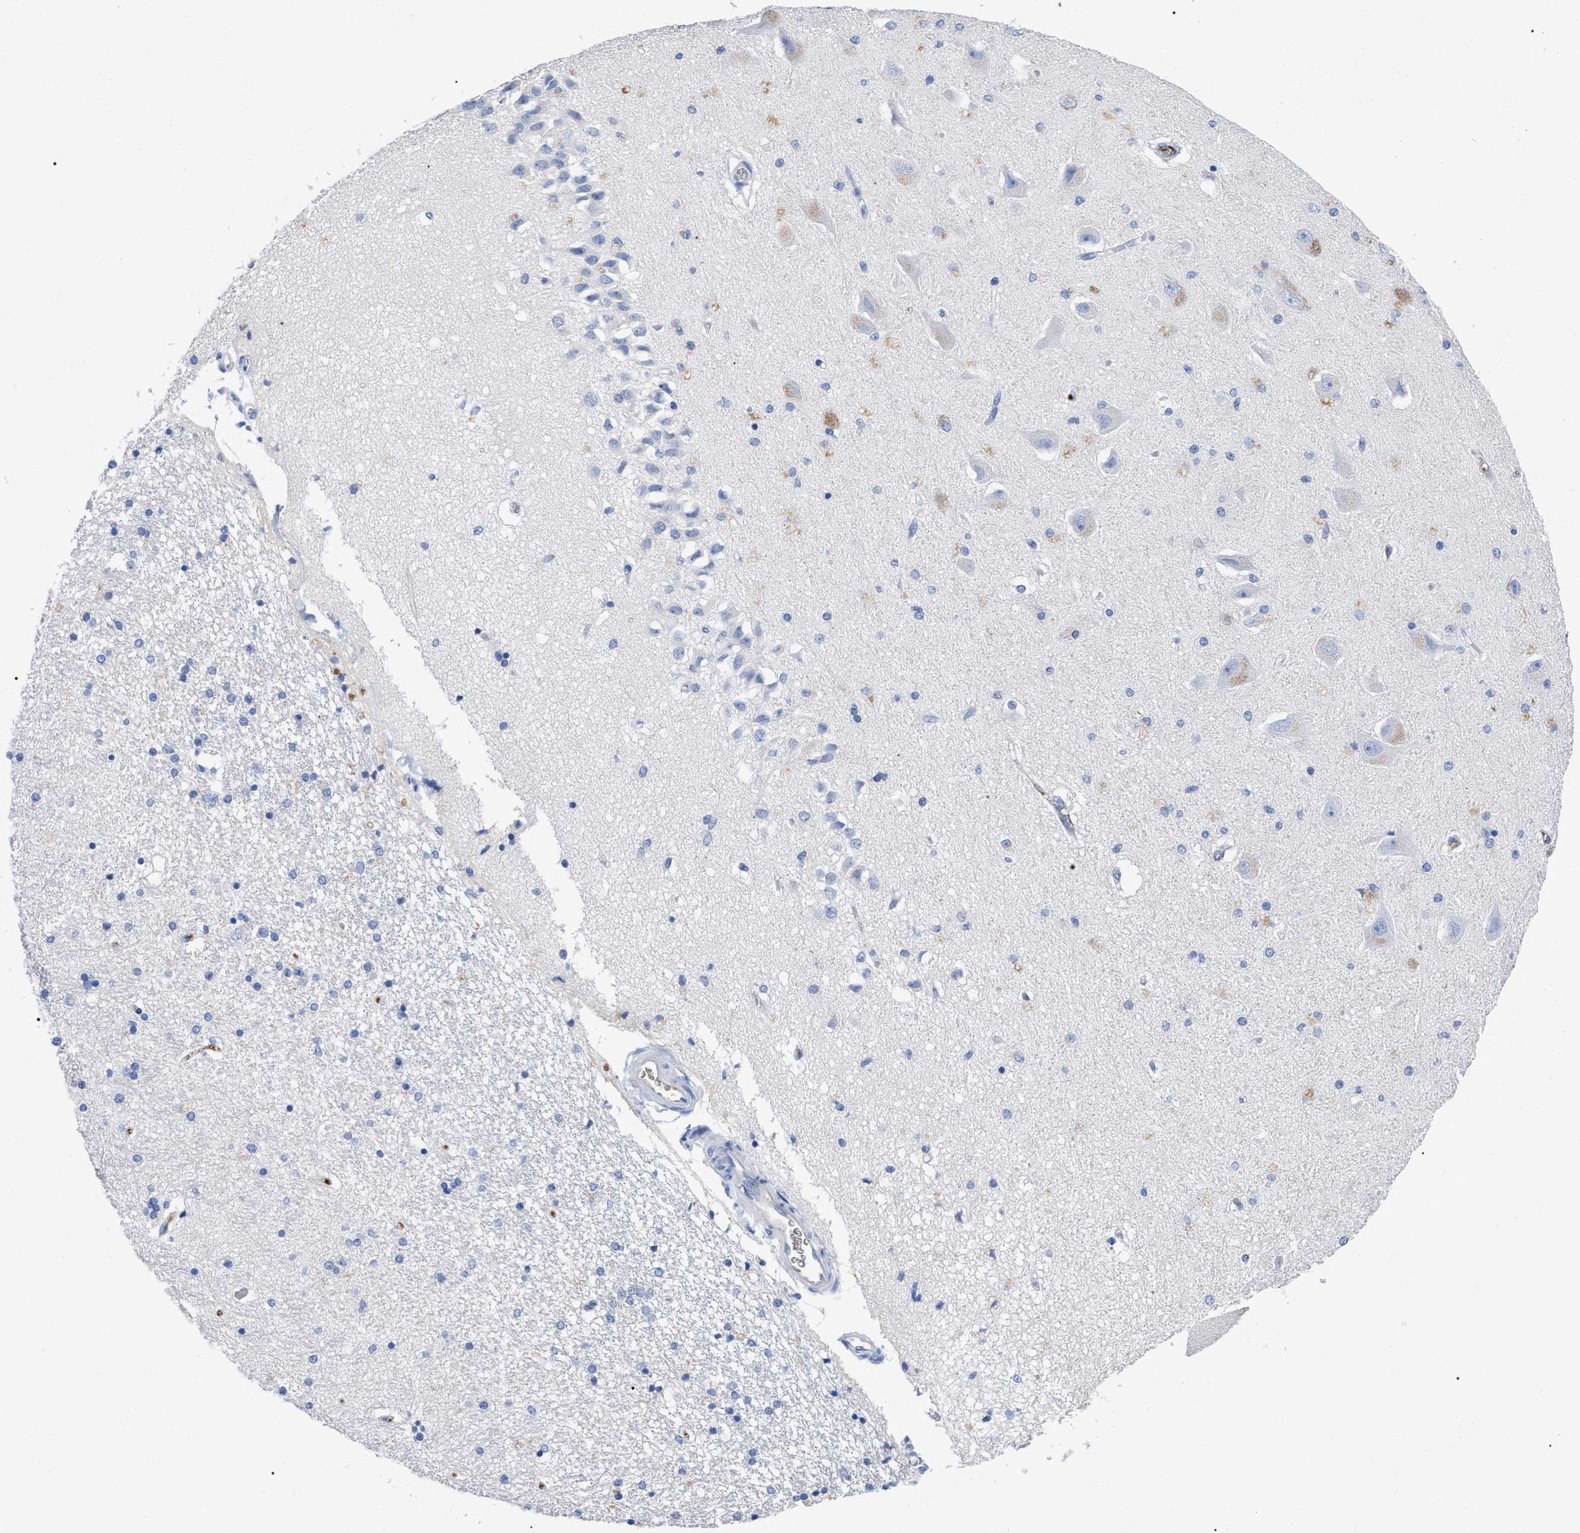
{"staining": {"intensity": "negative", "quantity": "none", "location": "none"}, "tissue": "hippocampus", "cell_type": "Glial cells", "image_type": "normal", "snomed": [{"axis": "morphology", "description": "Normal tissue, NOS"}, {"axis": "topography", "description": "Hippocampus"}], "caption": "Histopathology image shows no protein expression in glial cells of benign hippocampus.", "gene": "IGHV5", "patient": {"sex": "female", "age": 54}}